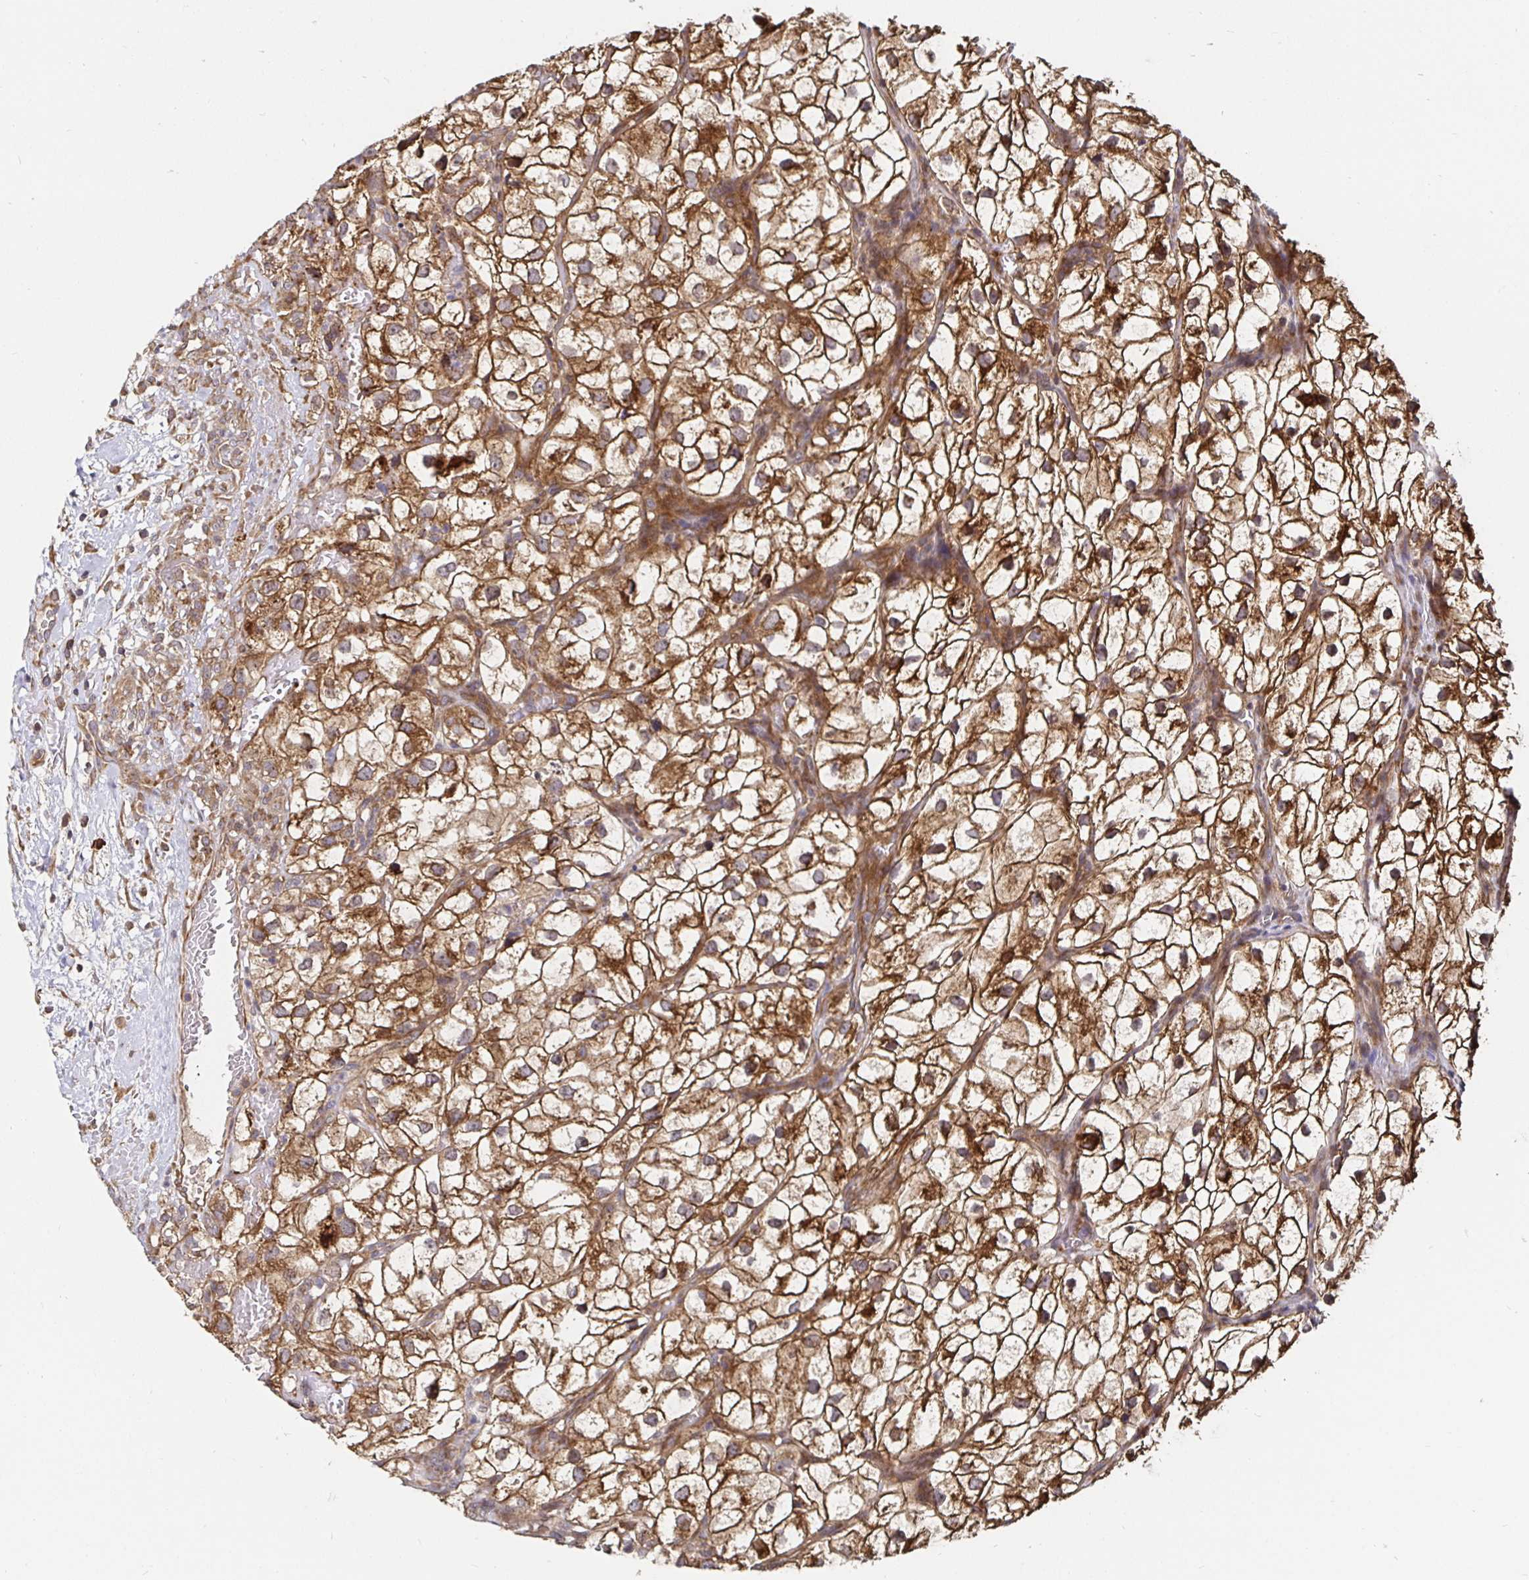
{"staining": {"intensity": "moderate", "quantity": ">75%", "location": "cytoplasmic/membranous"}, "tissue": "renal cancer", "cell_type": "Tumor cells", "image_type": "cancer", "snomed": [{"axis": "morphology", "description": "Adenocarcinoma, NOS"}, {"axis": "topography", "description": "Kidney"}], "caption": "Immunohistochemistry (IHC) histopathology image of renal cancer stained for a protein (brown), which shows medium levels of moderate cytoplasmic/membranous positivity in about >75% of tumor cells.", "gene": "MLST8", "patient": {"sex": "male", "age": 59}}